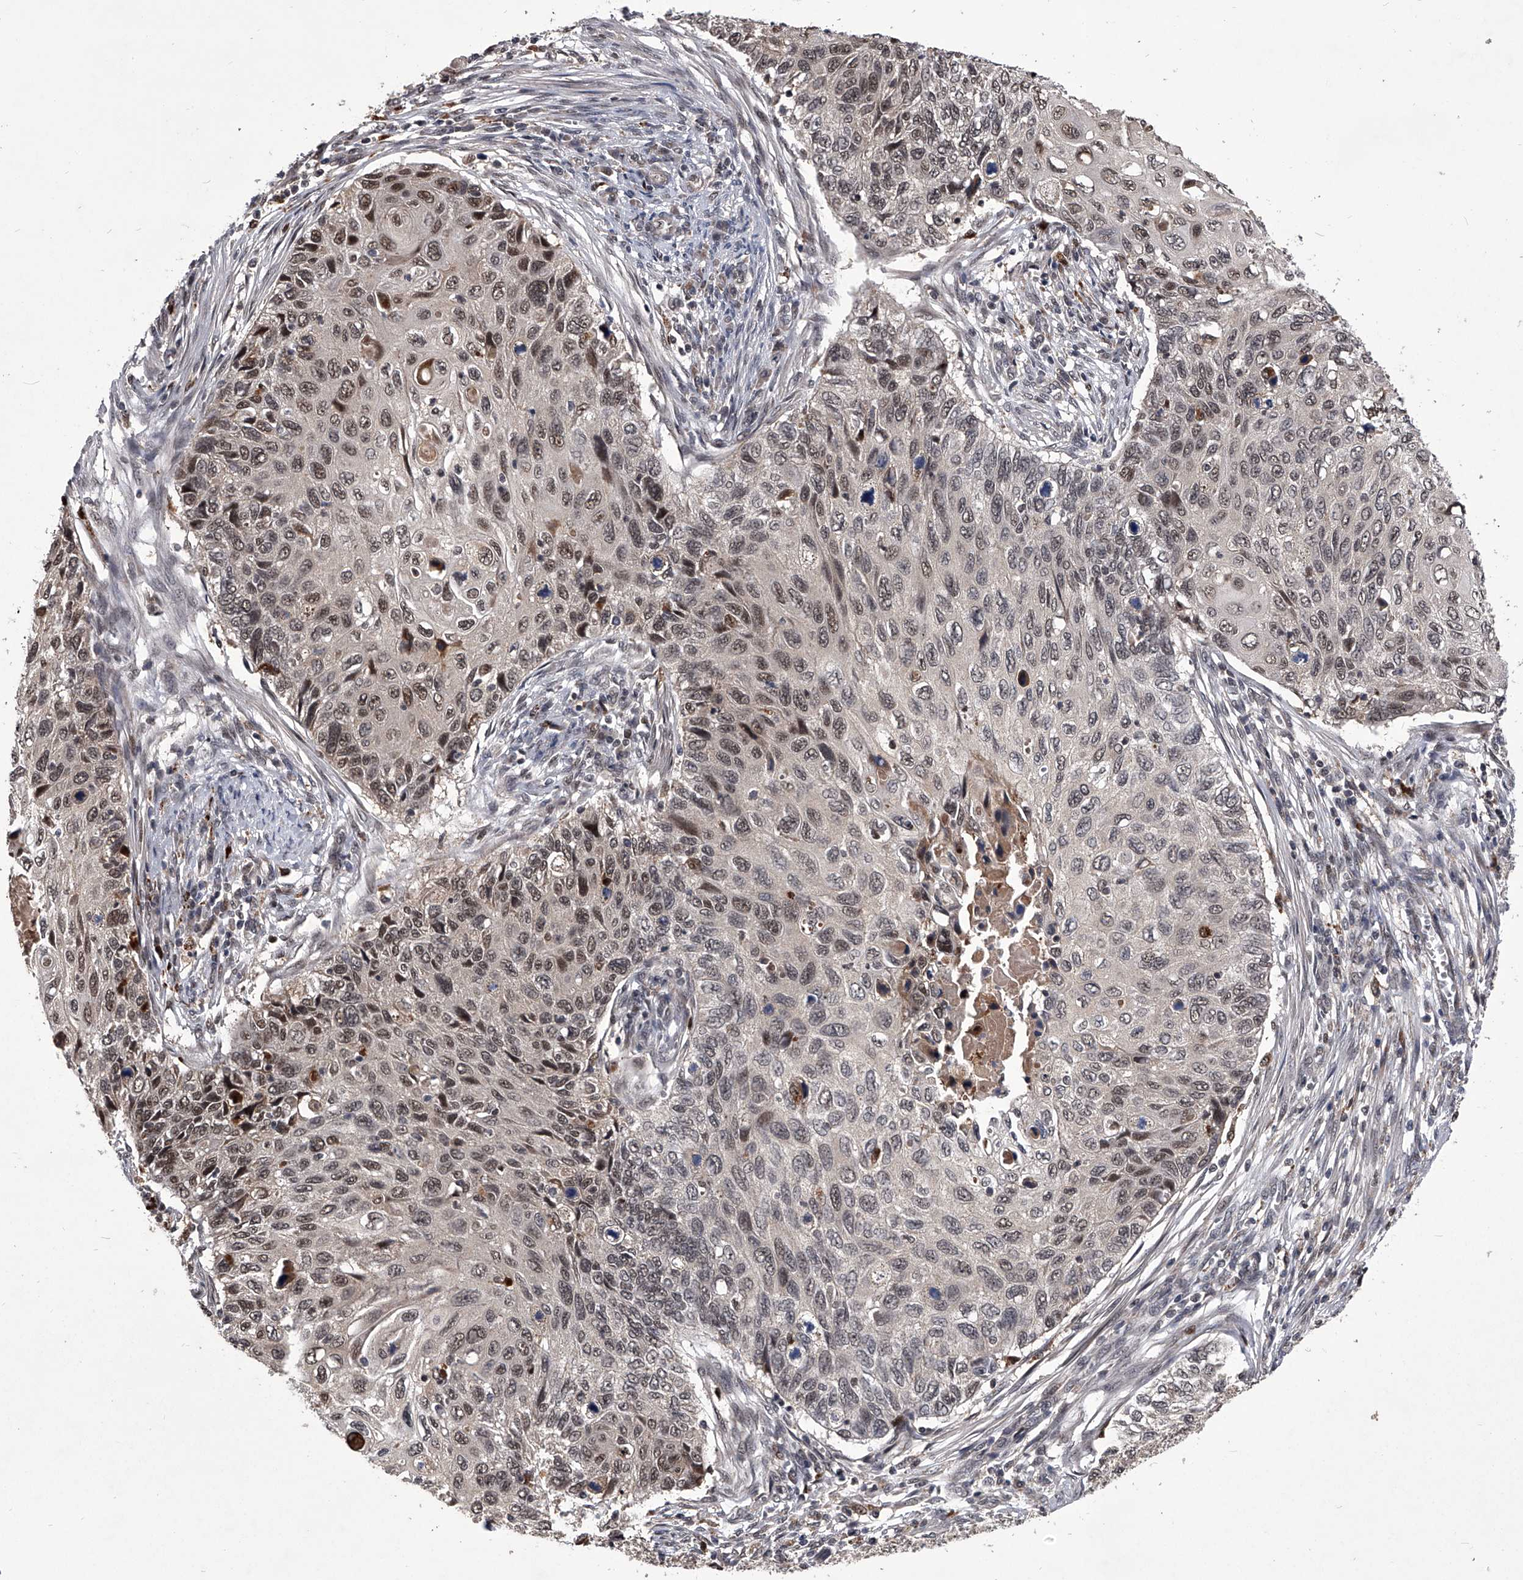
{"staining": {"intensity": "moderate", "quantity": "25%-75%", "location": "nuclear"}, "tissue": "cervical cancer", "cell_type": "Tumor cells", "image_type": "cancer", "snomed": [{"axis": "morphology", "description": "Squamous cell carcinoma, NOS"}, {"axis": "topography", "description": "Cervix"}], "caption": "Protein analysis of cervical cancer (squamous cell carcinoma) tissue demonstrates moderate nuclear staining in about 25%-75% of tumor cells.", "gene": "CMTR1", "patient": {"sex": "female", "age": 70}}